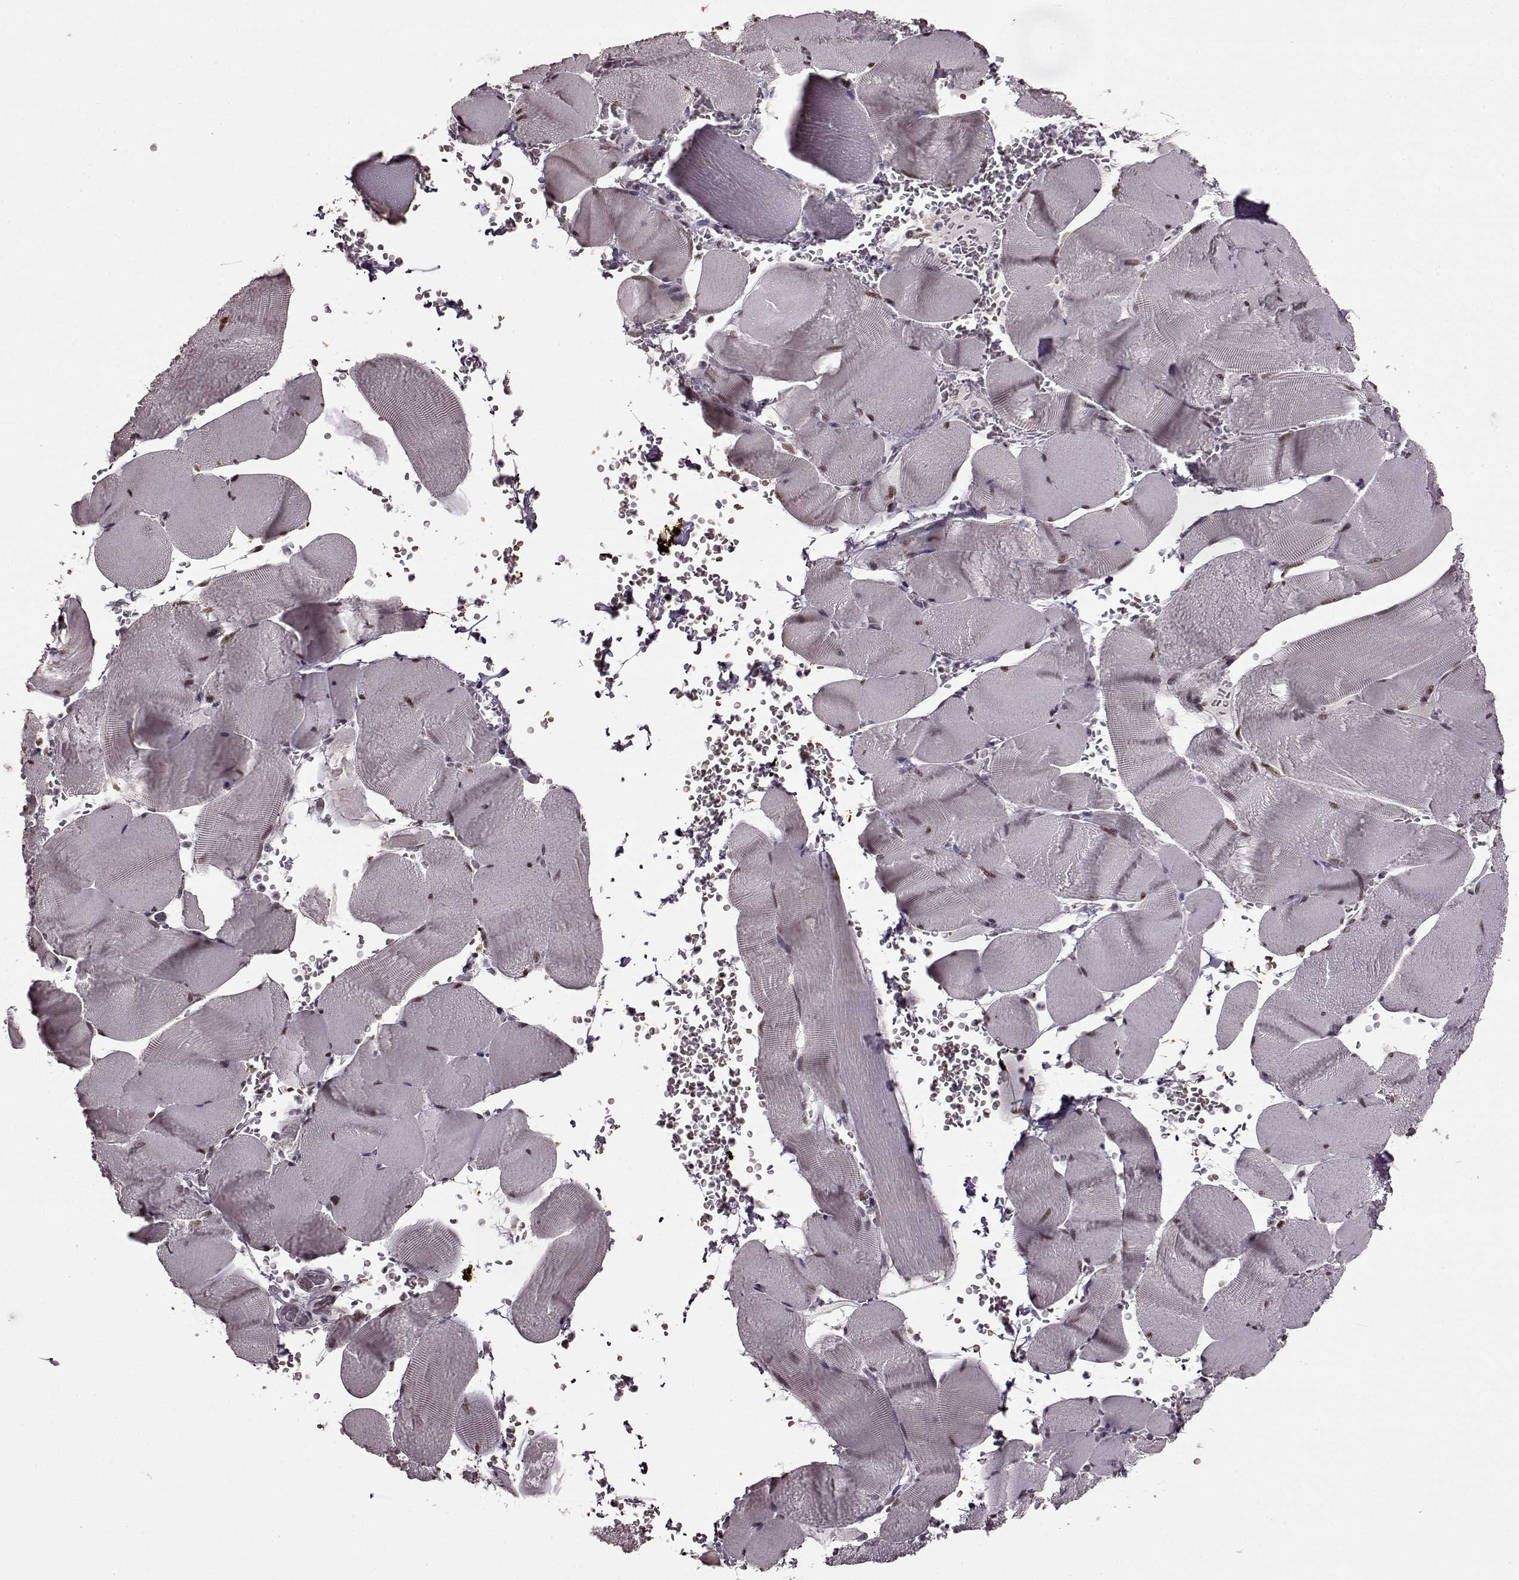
{"staining": {"intensity": "moderate", "quantity": "25%-75%", "location": "nuclear"}, "tissue": "skeletal muscle", "cell_type": "Myocytes", "image_type": "normal", "snomed": [{"axis": "morphology", "description": "Normal tissue, NOS"}, {"axis": "topography", "description": "Skeletal muscle"}], "caption": "Immunohistochemistry (IHC) photomicrograph of benign human skeletal muscle stained for a protein (brown), which displays medium levels of moderate nuclear expression in about 25%-75% of myocytes.", "gene": "FTO", "patient": {"sex": "male", "age": 56}}